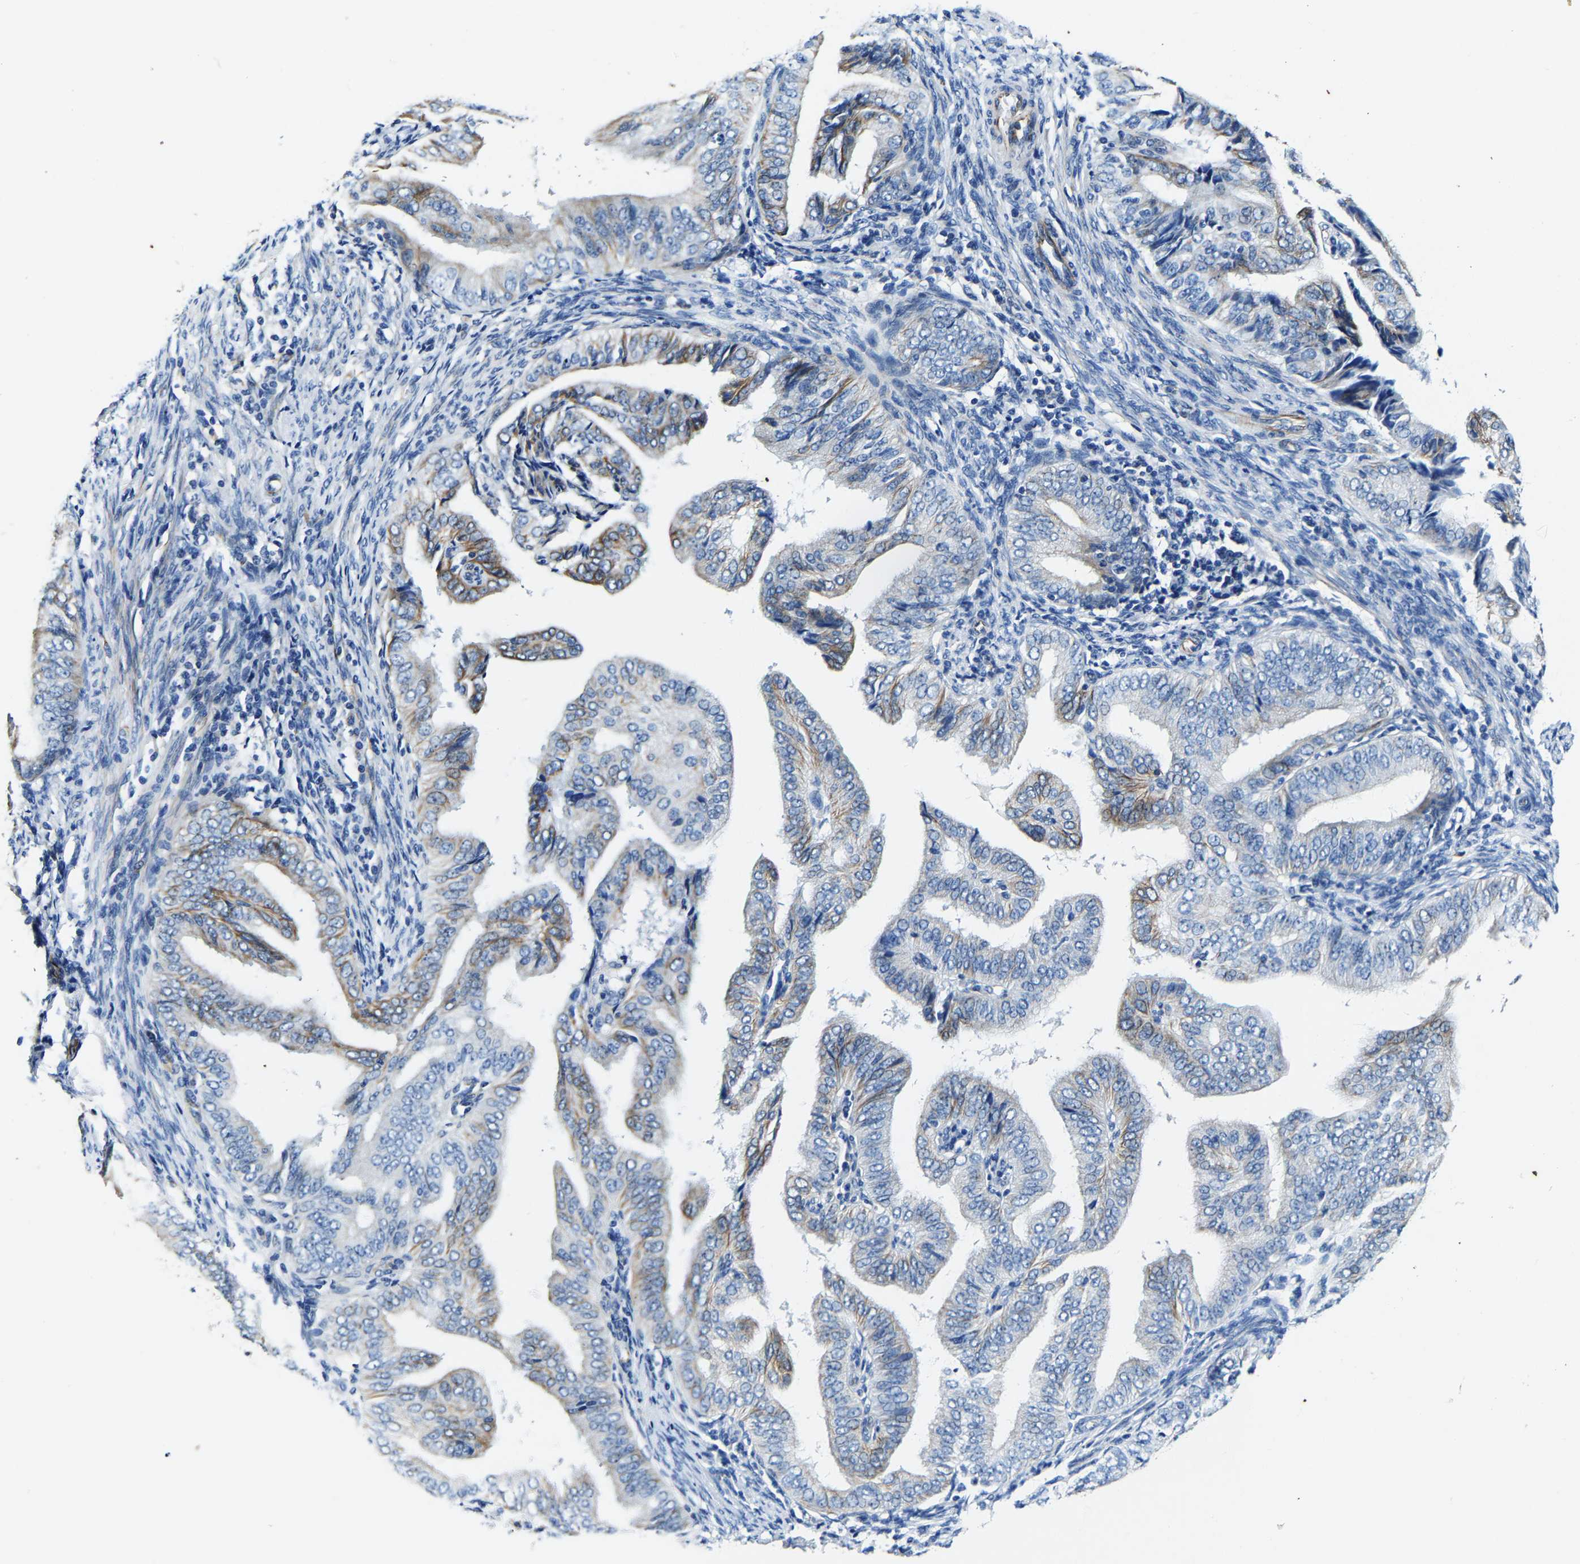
{"staining": {"intensity": "moderate", "quantity": "25%-75%", "location": "cytoplasmic/membranous"}, "tissue": "endometrial cancer", "cell_type": "Tumor cells", "image_type": "cancer", "snomed": [{"axis": "morphology", "description": "Adenocarcinoma, NOS"}, {"axis": "topography", "description": "Endometrium"}], "caption": "Endometrial cancer (adenocarcinoma) tissue displays moderate cytoplasmic/membranous positivity in about 25%-75% of tumor cells, visualized by immunohistochemistry. (DAB (3,3'-diaminobenzidine) IHC, brown staining for protein, blue staining for nuclei).", "gene": "MMEL1", "patient": {"sex": "female", "age": 58}}